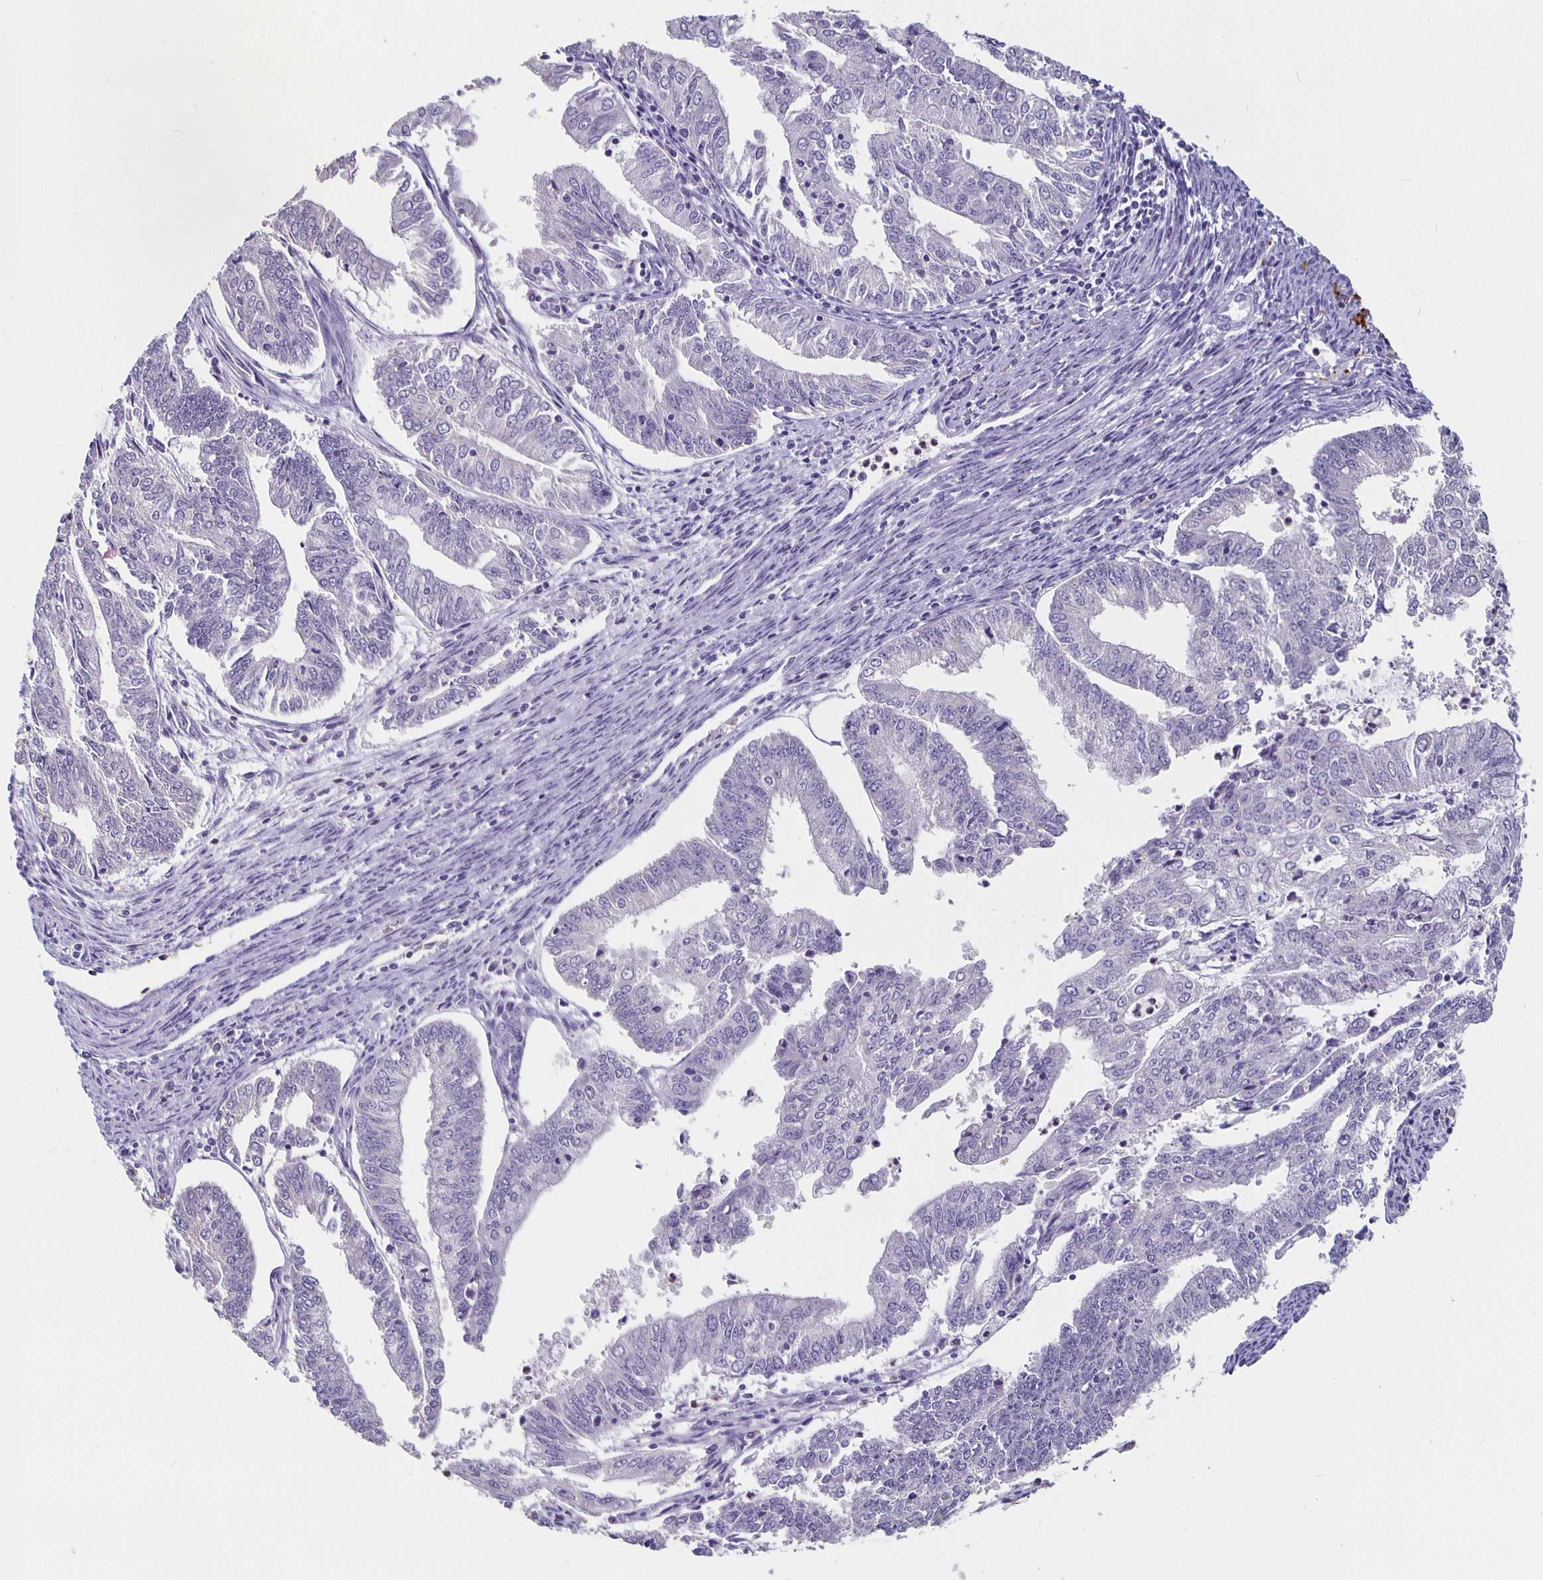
{"staining": {"intensity": "negative", "quantity": "none", "location": "none"}, "tissue": "endometrial cancer", "cell_type": "Tumor cells", "image_type": "cancer", "snomed": [{"axis": "morphology", "description": "Adenocarcinoma, NOS"}, {"axis": "topography", "description": "Endometrium"}], "caption": "This is a image of immunohistochemistry (IHC) staining of endometrial adenocarcinoma, which shows no staining in tumor cells. (DAB immunohistochemistry (IHC), high magnification).", "gene": "GPX4", "patient": {"sex": "female", "age": 61}}